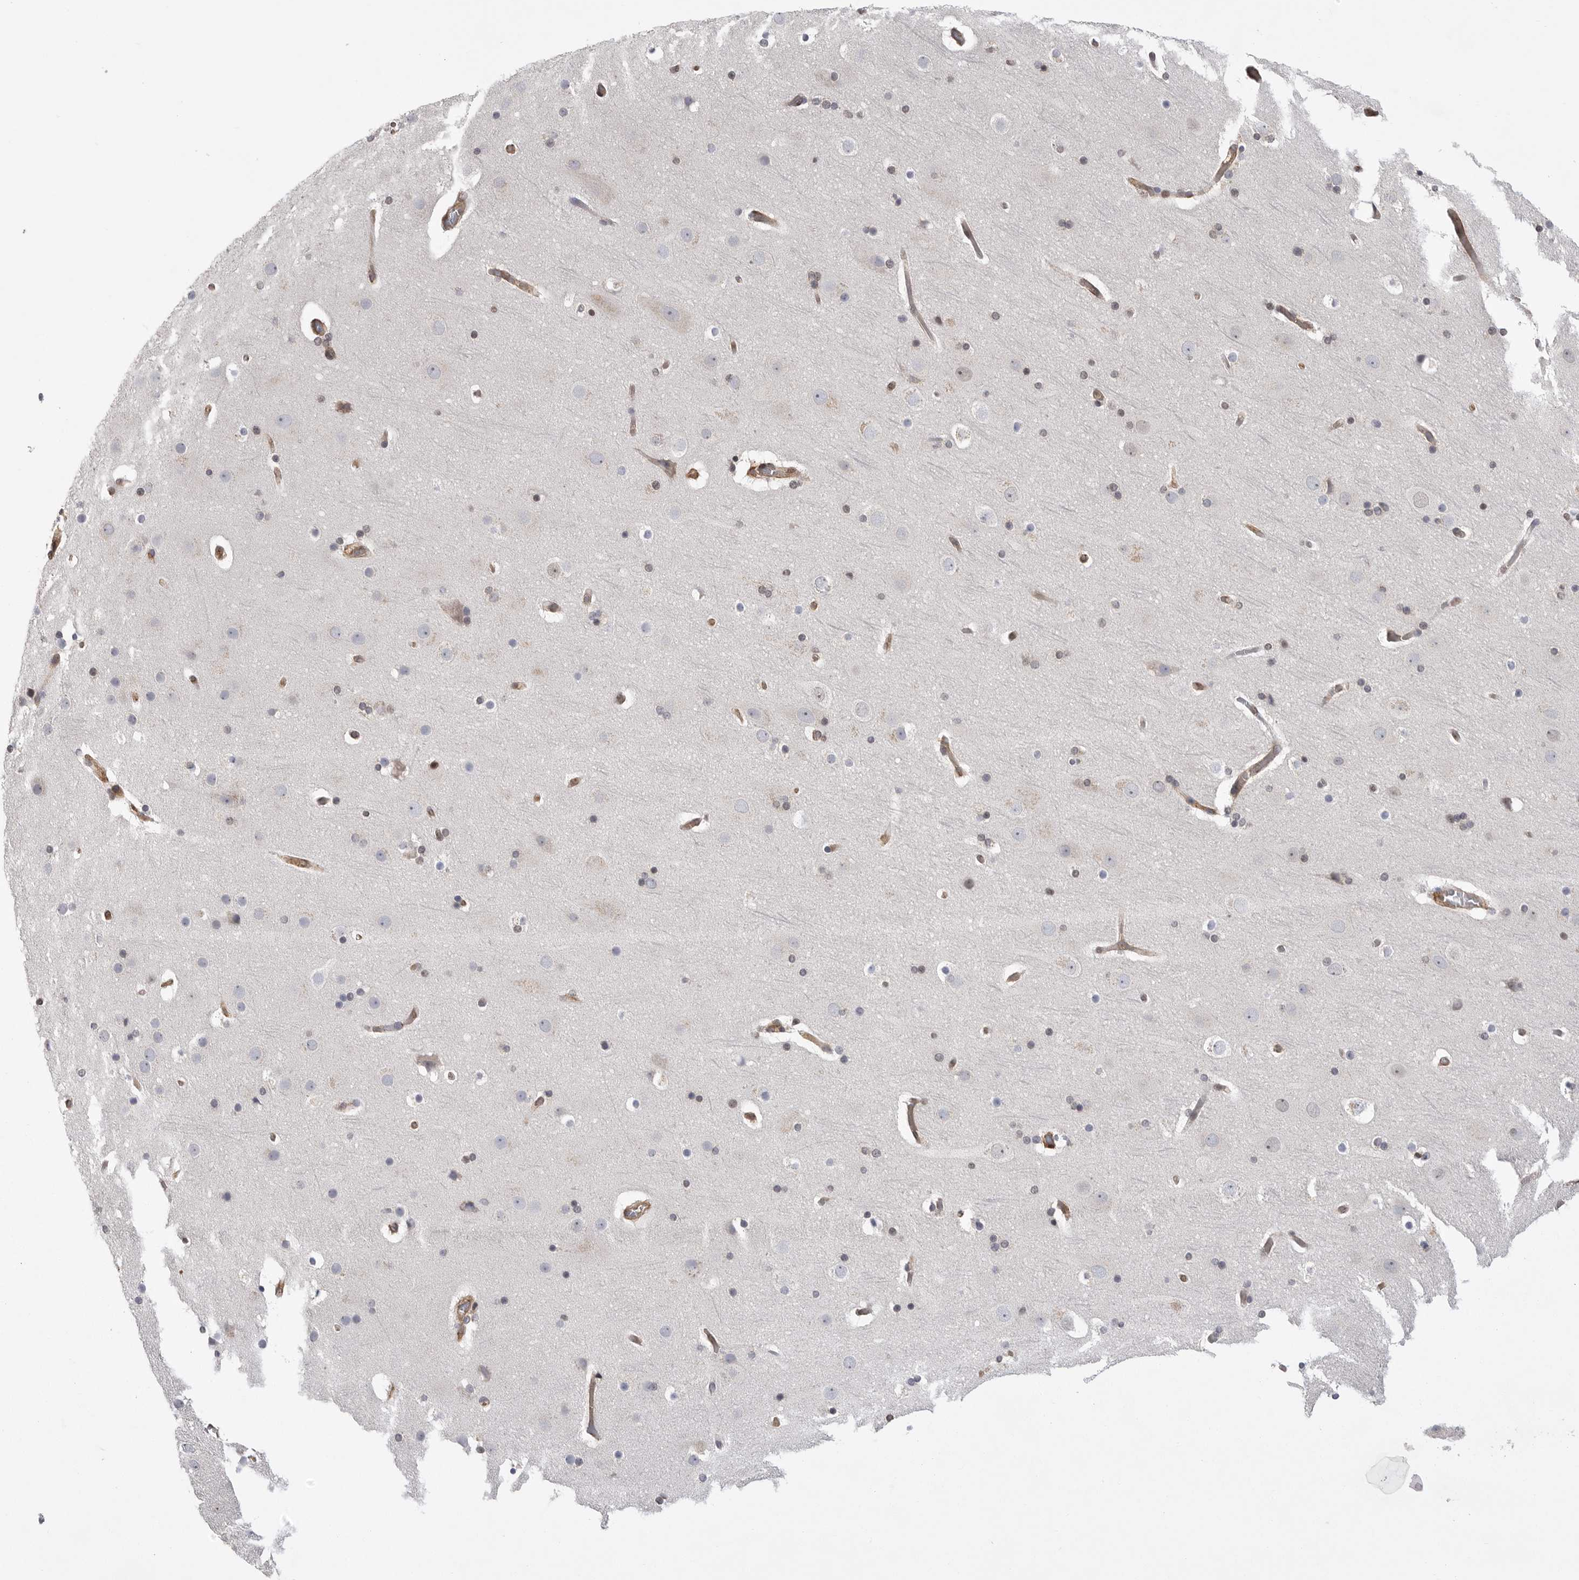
{"staining": {"intensity": "moderate", "quantity": ">75%", "location": "cytoplasmic/membranous"}, "tissue": "cerebral cortex", "cell_type": "Endothelial cells", "image_type": "normal", "snomed": [{"axis": "morphology", "description": "Normal tissue, NOS"}, {"axis": "topography", "description": "Cerebral cortex"}], "caption": "Cerebral cortex stained for a protein (brown) shows moderate cytoplasmic/membranous positive staining in about >75% of endothelial cells.", "gene": "NECTIN1", "patient": {"sex": "male", "age": 57}}